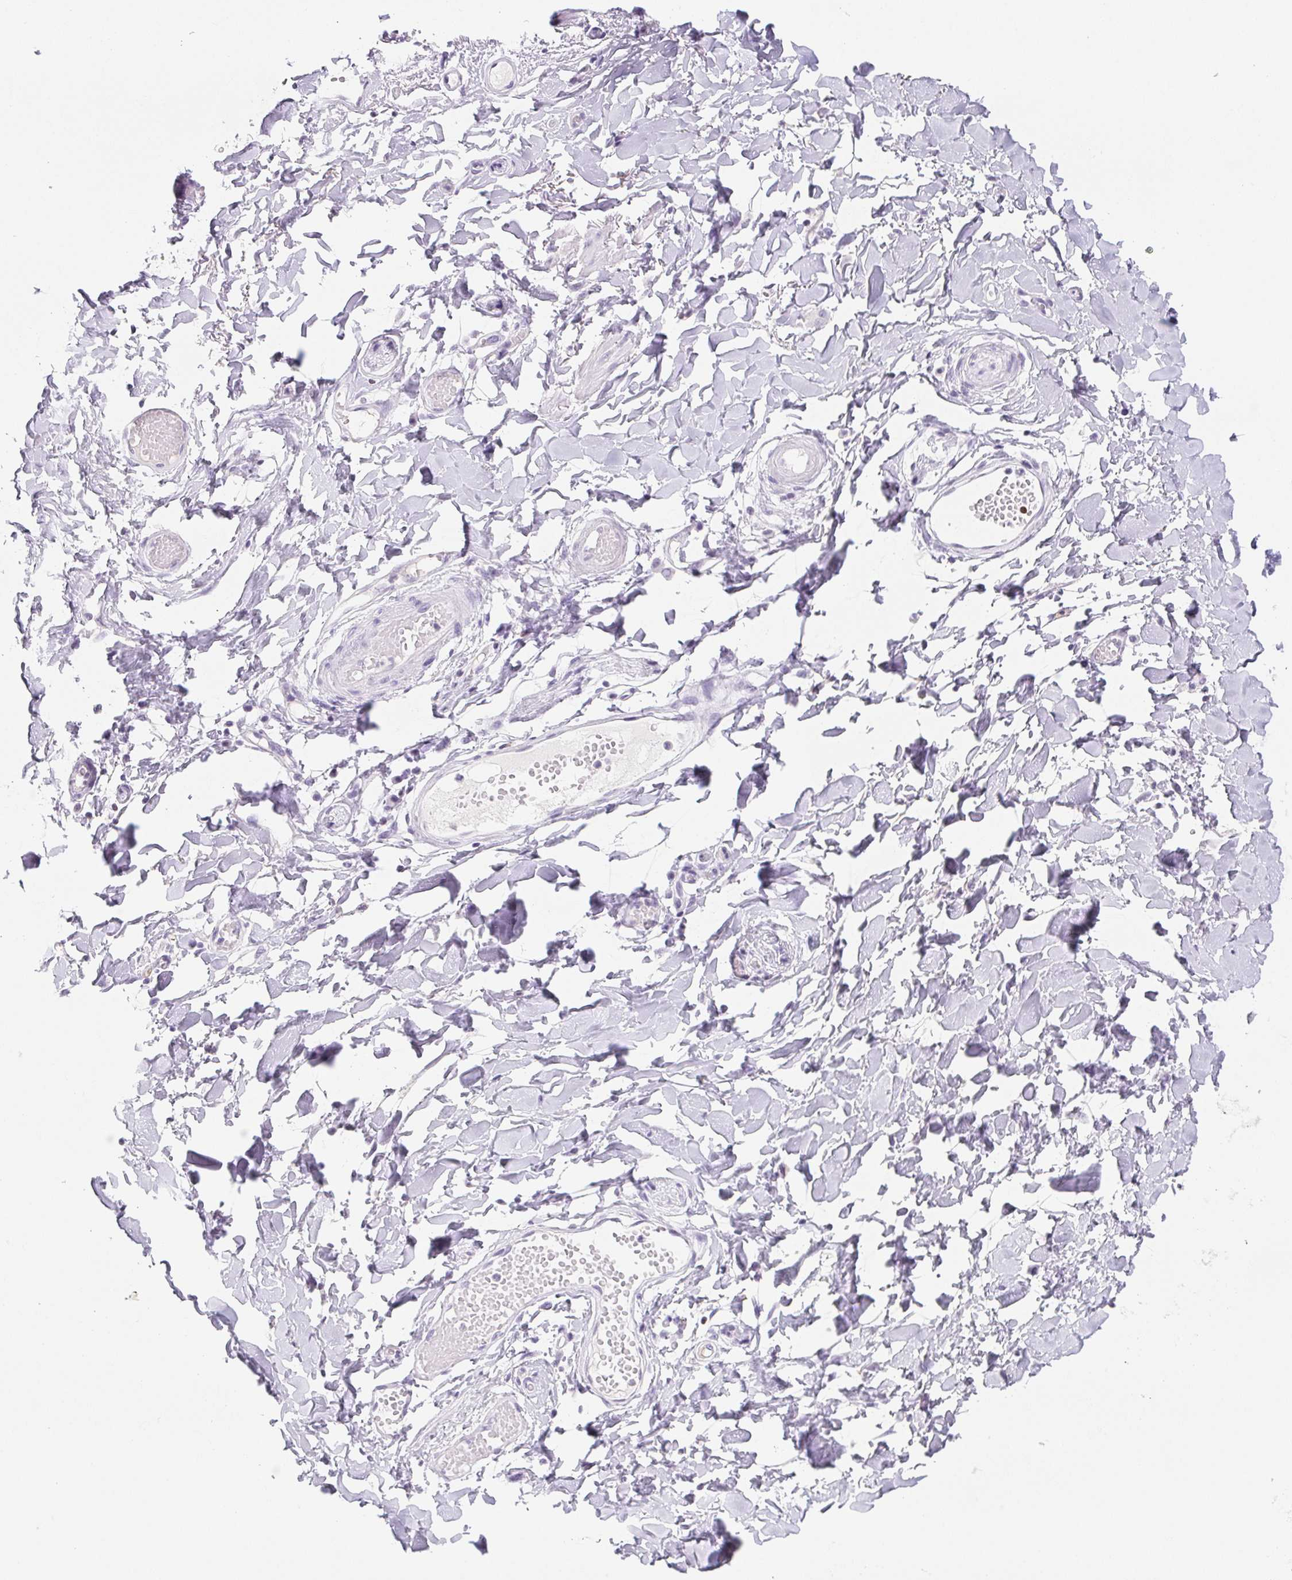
{"staining": {"intensity": "negative", "quantity": "none", "location": "none"}, "tissue": "adipose tissue", "cell_type": "Adipocytes", "image_type": "normal", "snomed": [{"axis": "morphology", "description": "Normal tissue, NOS"}, {"axis": "topography", "description": "Anal"}, {"axis": "topography", "description": "Peripheral nerve tissue"}], "caption": "There is no significant staining in adipocytes of adipose tissue. The staining is performed using DAB (3,3'-diaminobenzidine) brown chromogen with nuclei counter-stained in using hematoxylin.", "gene": "BEND2", "patient": {"sex": "male", "age": 78}}